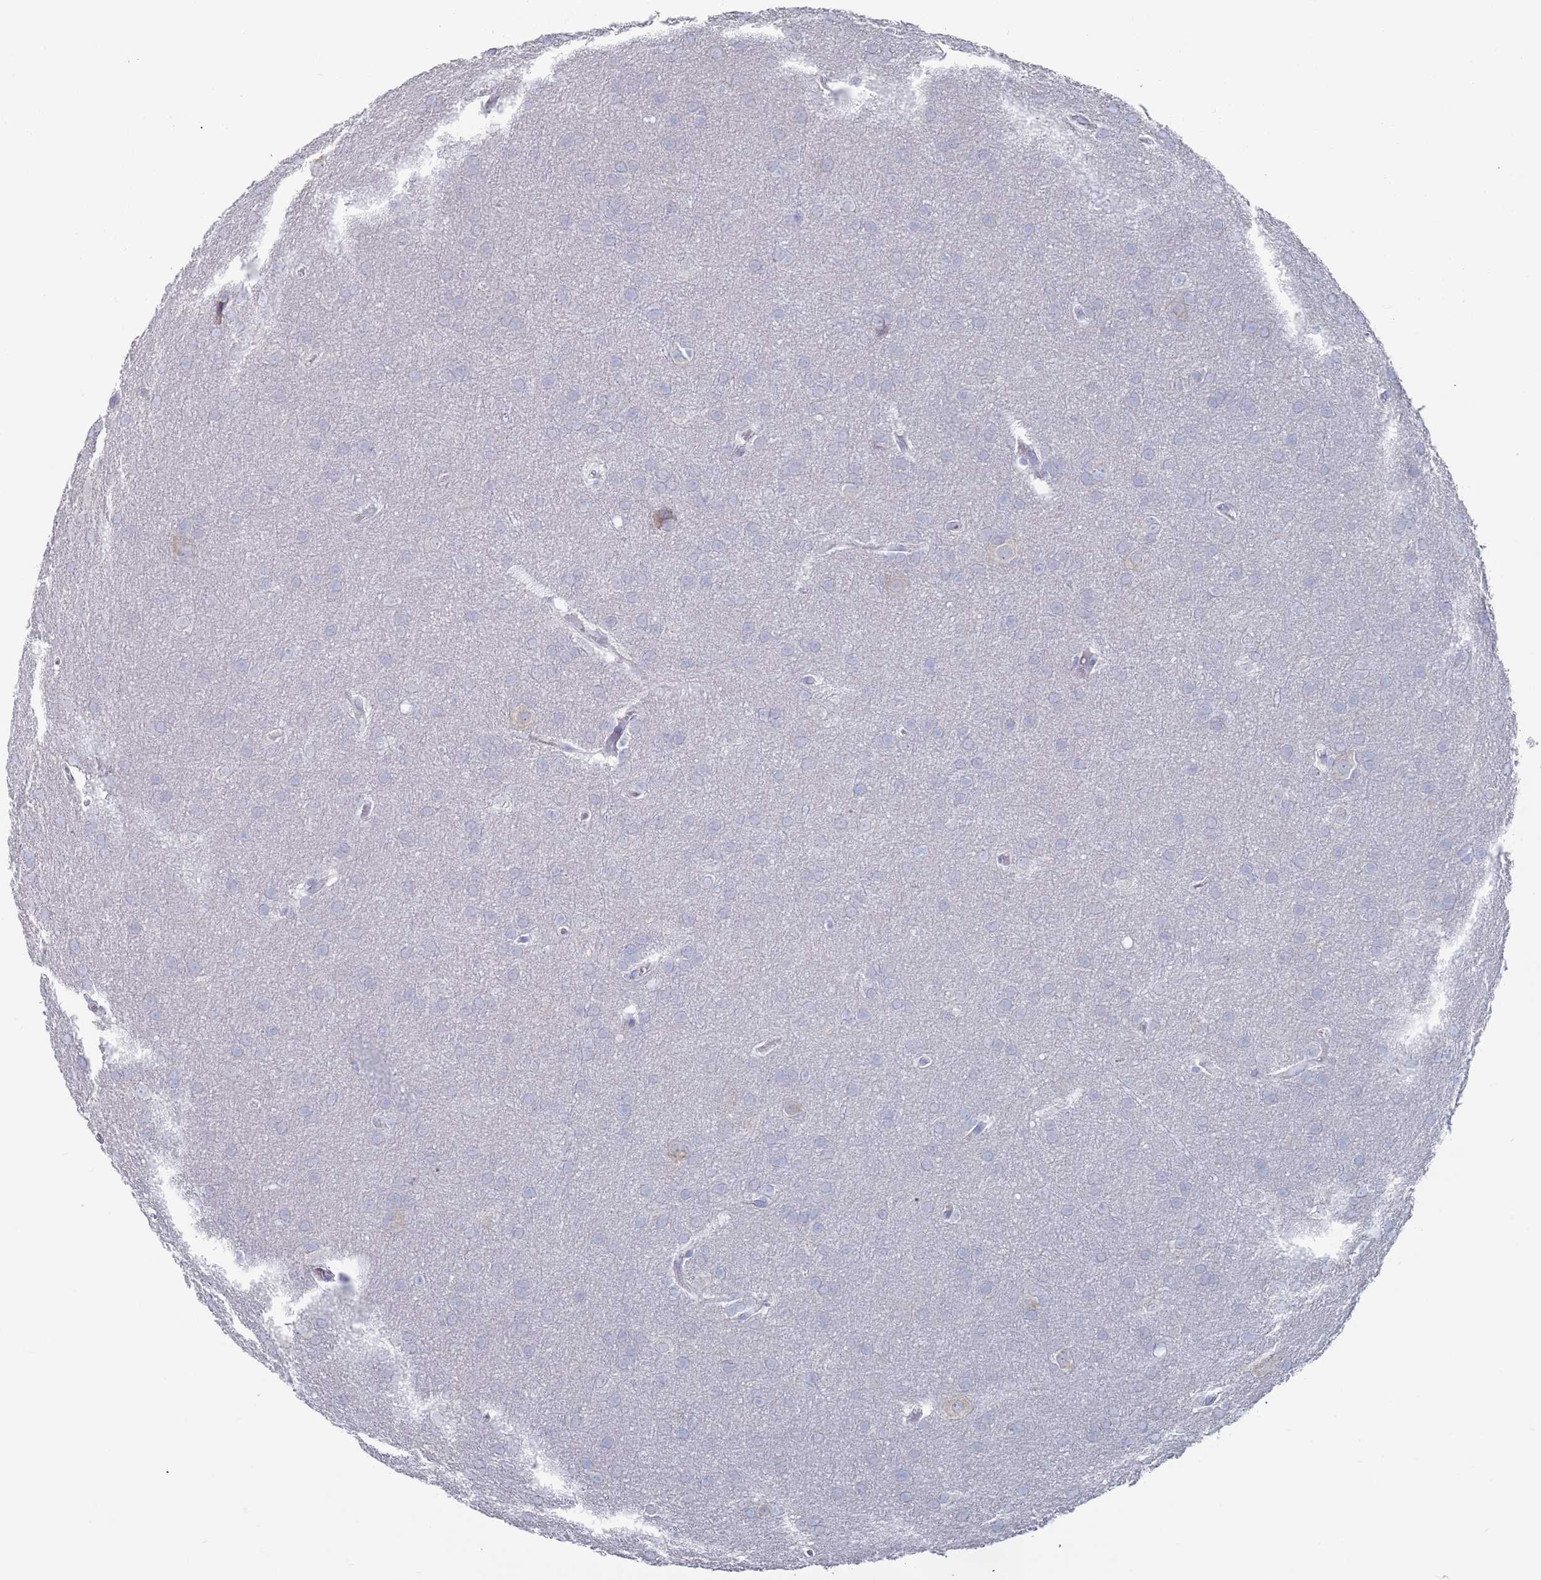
{"staining": {"intensity": "negative", "quantity": "none", "location": "none"}, "tissue": "glioma", "cell_type": "Tumor cells", "image_type": "cancer", "snomed": [{"axis": "morphology", "description": "Glioma, malignant, Low grade"}, {"axis": "topography", "description": "Brain"}], "caption": "A high-resolution photomicrograph shows immunohistochemistry staining of malignant low-grade glioma, which shows no significant expression in tumor cells. The staining is performed using DAB (3,3'-diaminobenzidine) brown chromogen with nuclei counter-stained in using hematoxylin.", "gene": "MAT1A", "patient": {"sex": "female", "age": 32}}